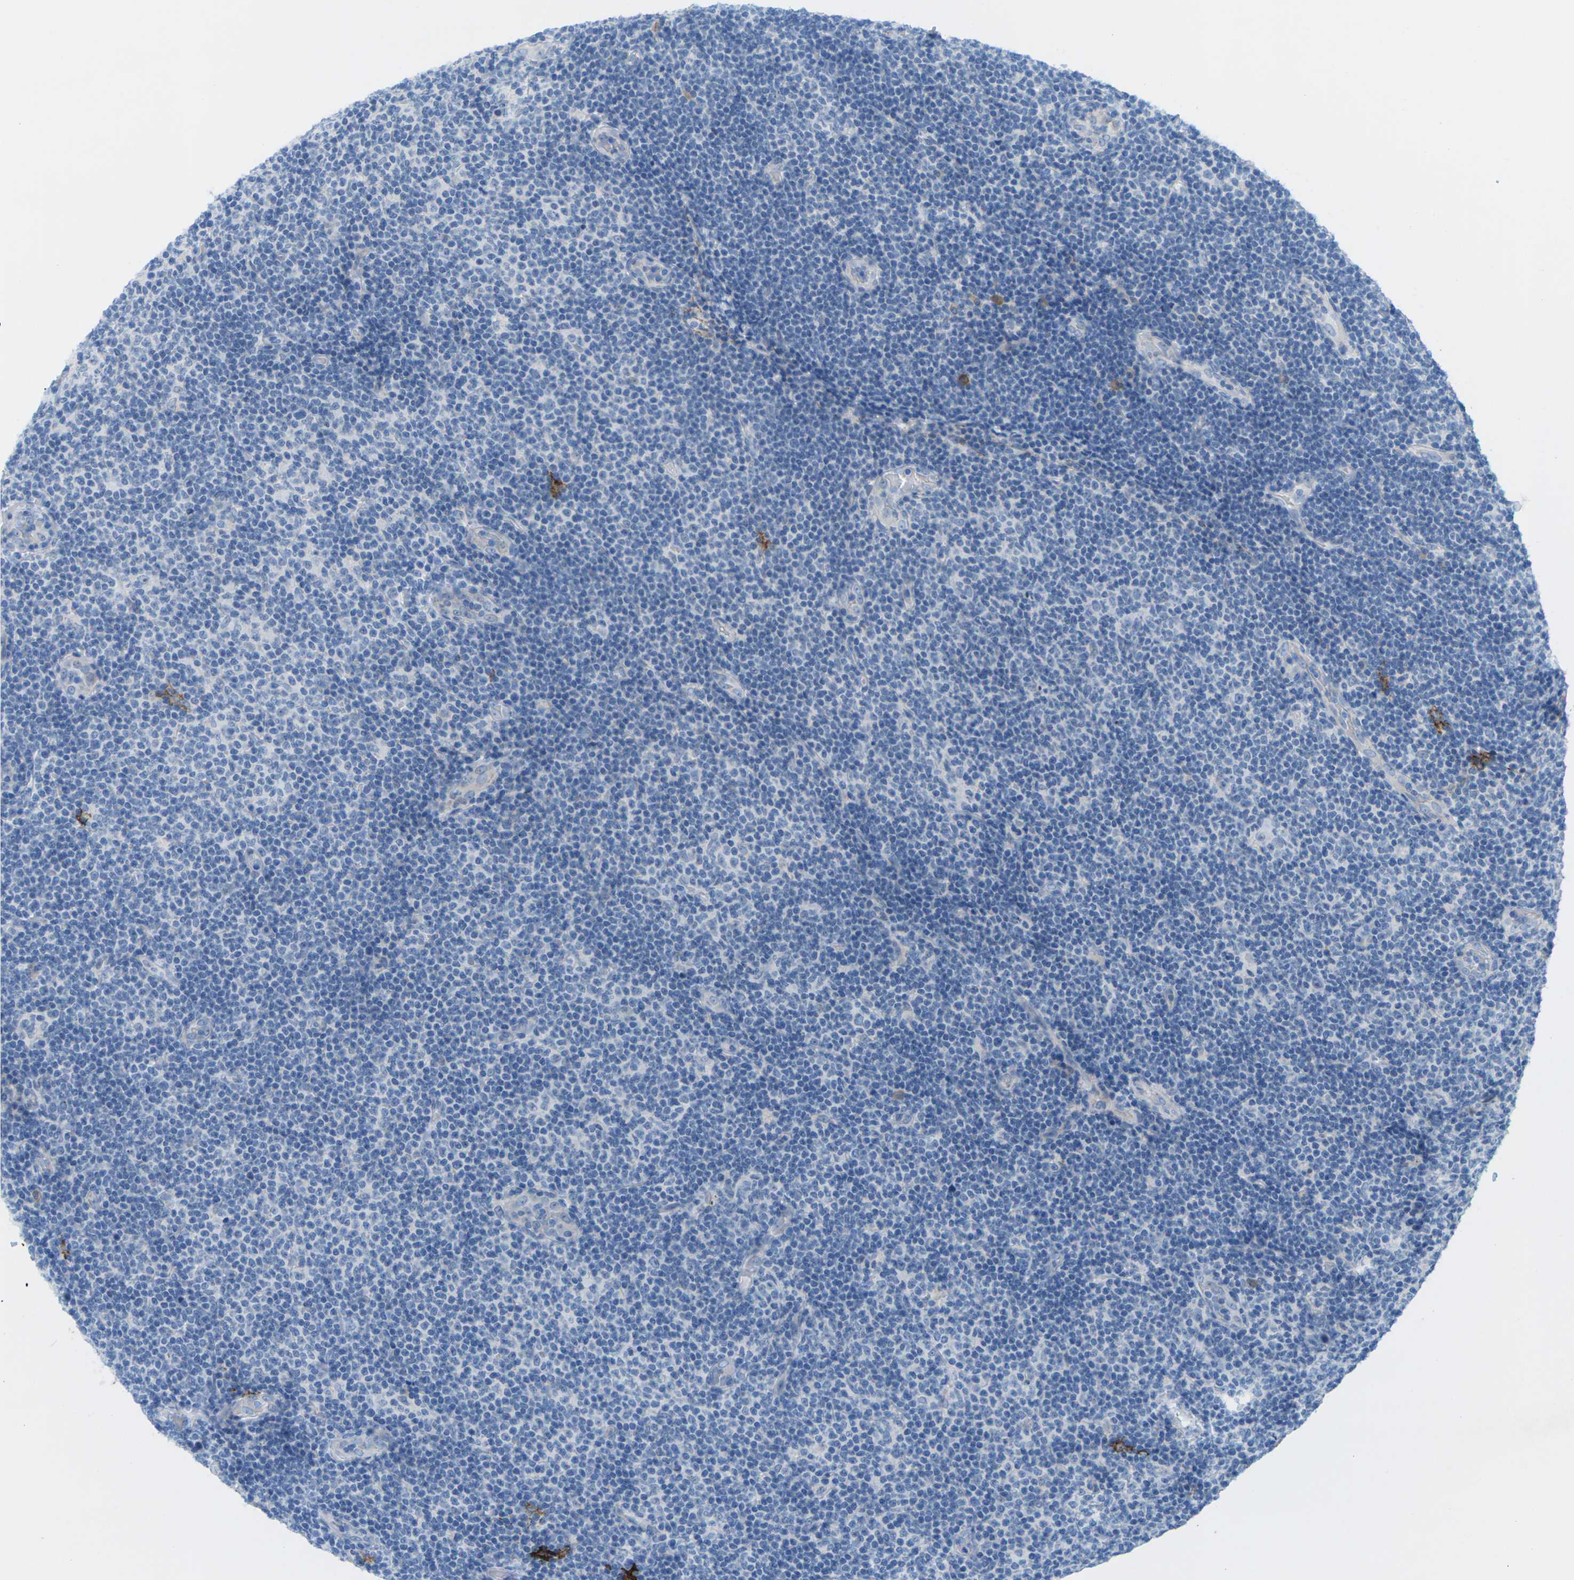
{"staining": {"intensity": "negative", "quantity": "none", "location": "none"}, "tissue": "lymphoma", "cell_type": "Tumor cells", "image_type": "cancer", "snomed": [{"axis": "morphology", "description": "Malignant lymphoma, non-Hodgkin's type, Low grade"}, {"axis": "topography", "description": "Lymph node"}], "caption": "IHC micrograph of lymphoma stained for a protein (brown), which shows no positivity in tumor cells.", "gene": "CLDN3", "patient": {"sex": "male", "age": 83}}